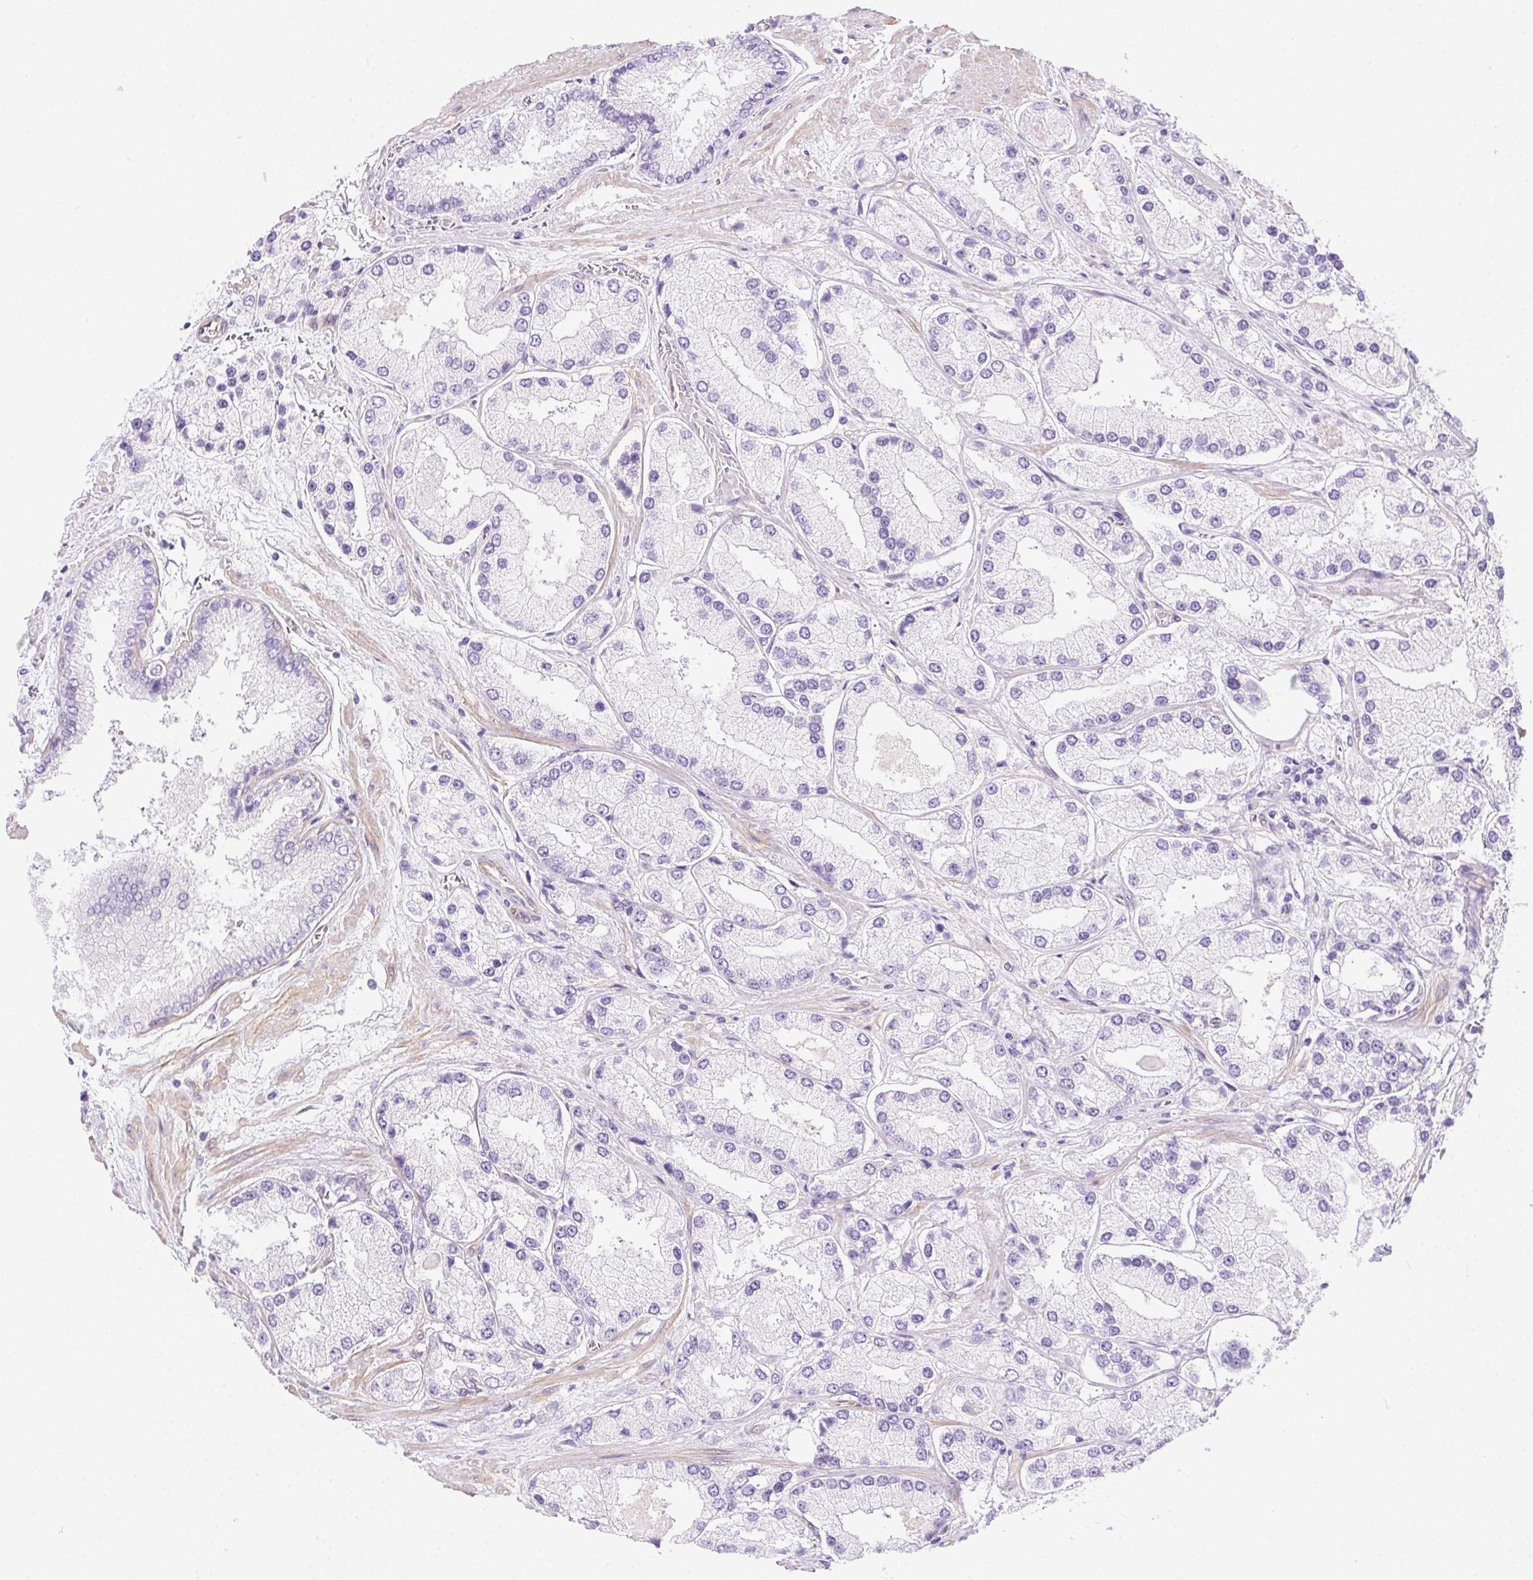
{"staining": {"intensity": "negative", "quantity": "none", "location": "none"}, "tissue": "prostate cancer", "cell_type": "Tumor cells", "image_type": "cancer", "snomed": [{"axis": "morphology", "description": "Adenocarcinoma, High grade"}, {"axis": "topography", "description": "Prostate"}], "caption": "Immunohistochemical staining of prostate cancer (high-grade adenocarcinoma) reveals no significant expression in tumor cells.", "gene": "SHCBP1L", "patient": {"sex": "male", "age": 67}}